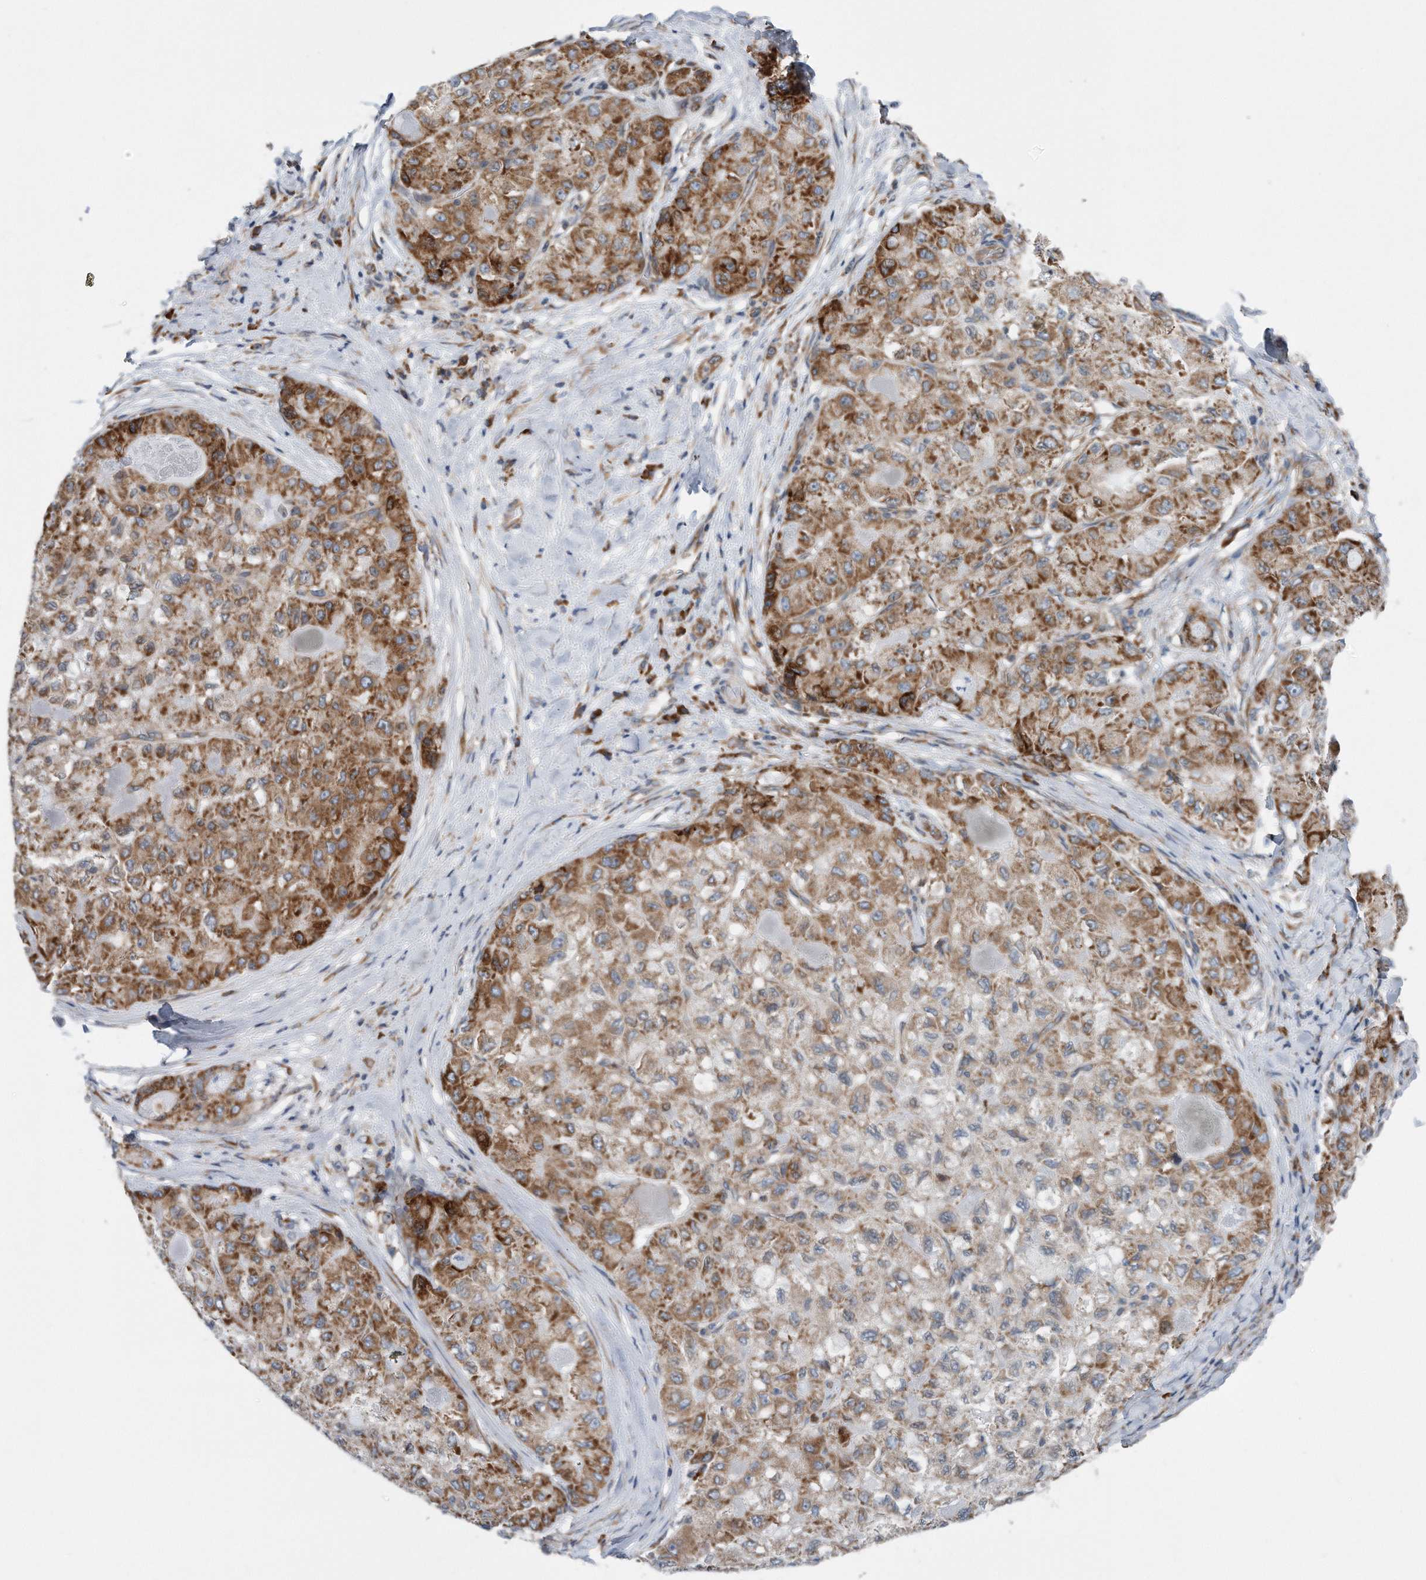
{"staining": {"intensity": "moderate", "quantity": ">75%", "location": "cytoplasmic/membranous"}, "tissue": "liver cancer", "cell_type": "Tumor cells", "image_type": "cancer", "snomed": [{"axis": "morphology", "description": "Carcinoma, Hepatocellular, NOS"}, {"axis": "topography", "description": "Liver"}], "caption": "Protein expression by immunohistochemistry reveals moderate cytoplasmic/membranous expression in about >75% of tumor cells in hepatocellular carcinoma (liver).", "gene": "RPL26L1", "patient": {"sex": "male", "age": 80}}